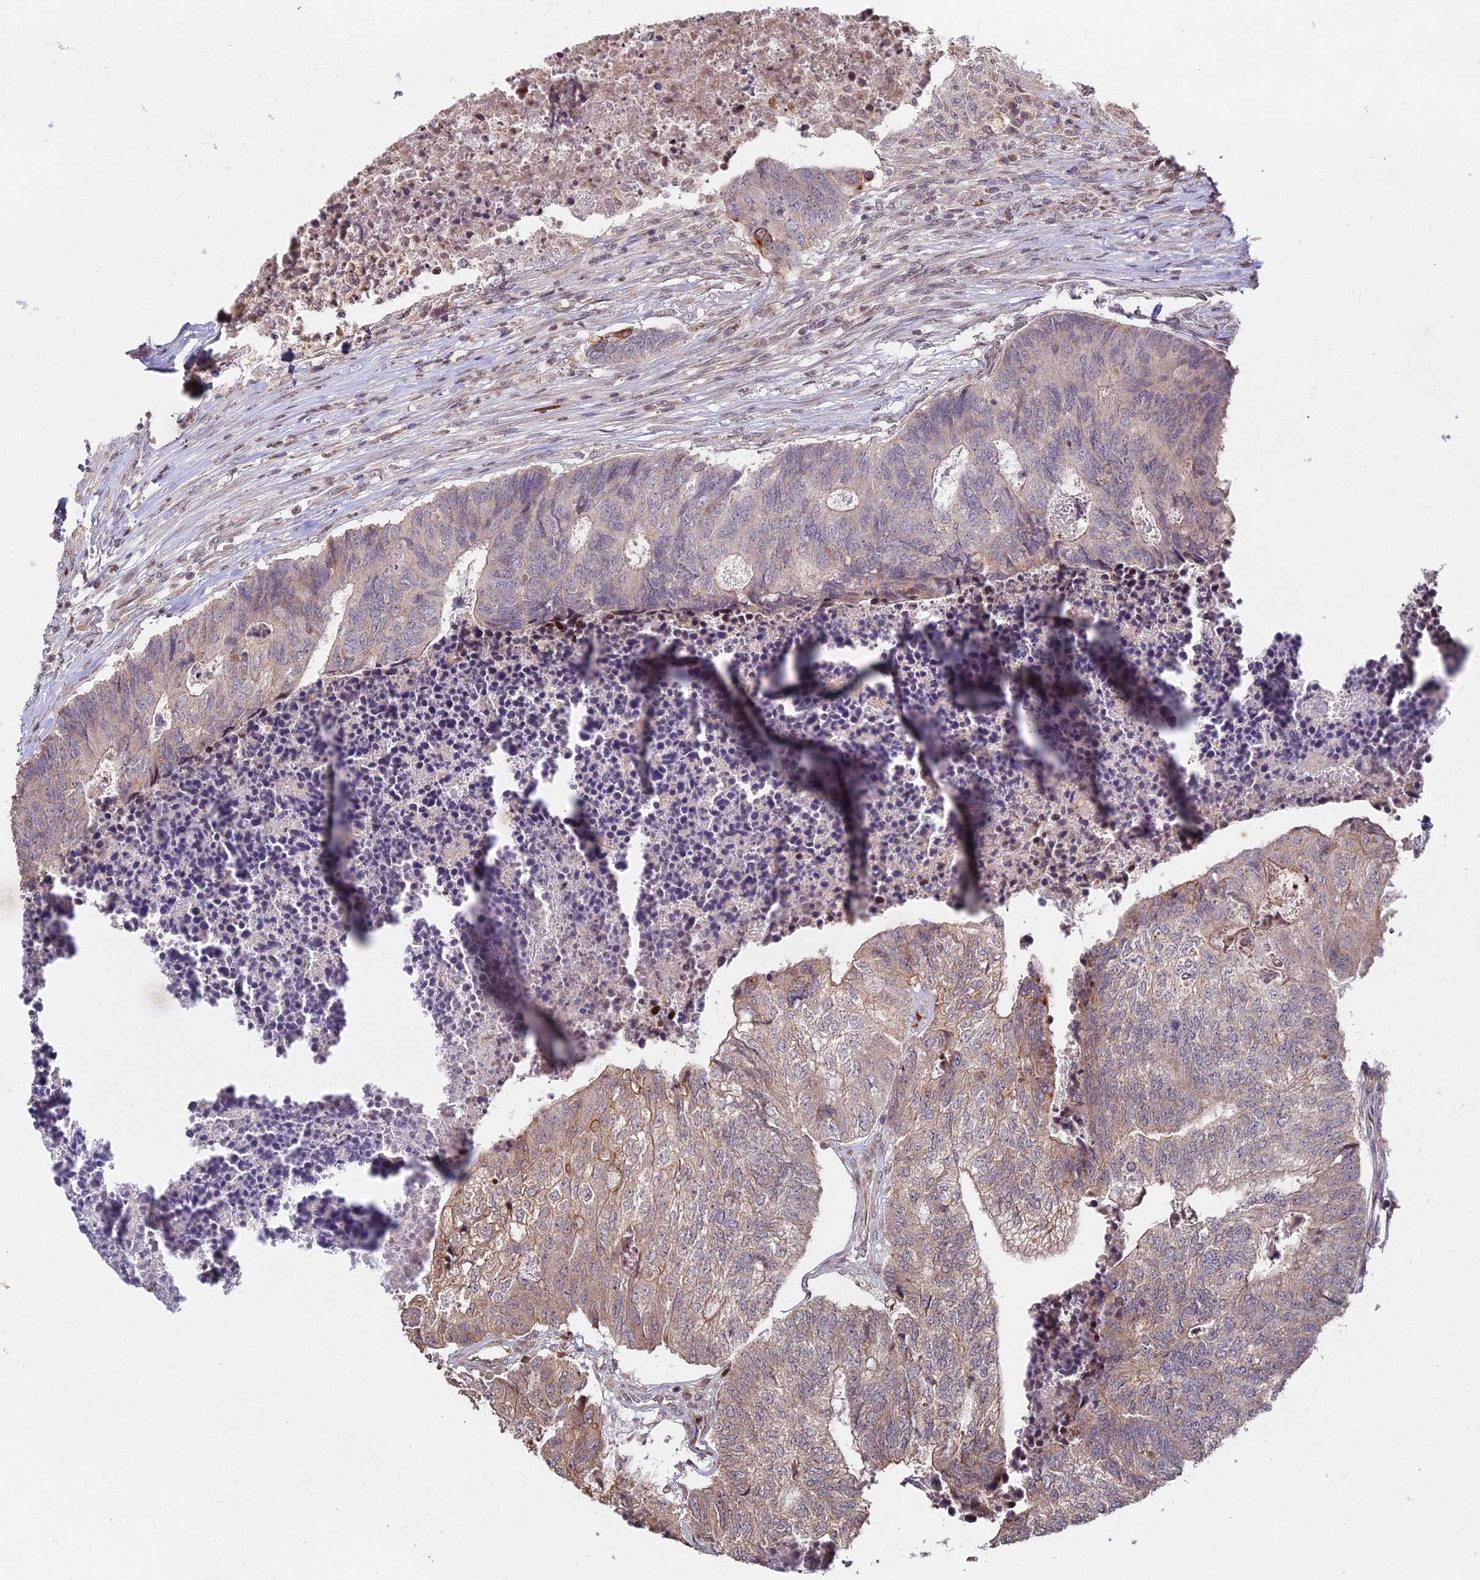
{"staining": {"intensity": "moderate", "quantity": "25%-75%", "location": "cytoplasmic/membranous"}, "tissue": "colorectal cancer", "cell_type": "Tumor cells", "image_type": "cancer", "snomed": [{"axis": "morphology", "description": "Adenocarcinoma, NOS"}, {"axis": "topography", "description": "Colon"}], "caption": "This image displays adenocarcinoma (colorectal) stained with IHC to label a protein in brown. The cytoplasmic/membranous of tumor cells show moderate positivity for the protein. Nuclei are counter-stained blue.", "gene": "RBMS2", "patient": {"sex": "female", "age": 67}}